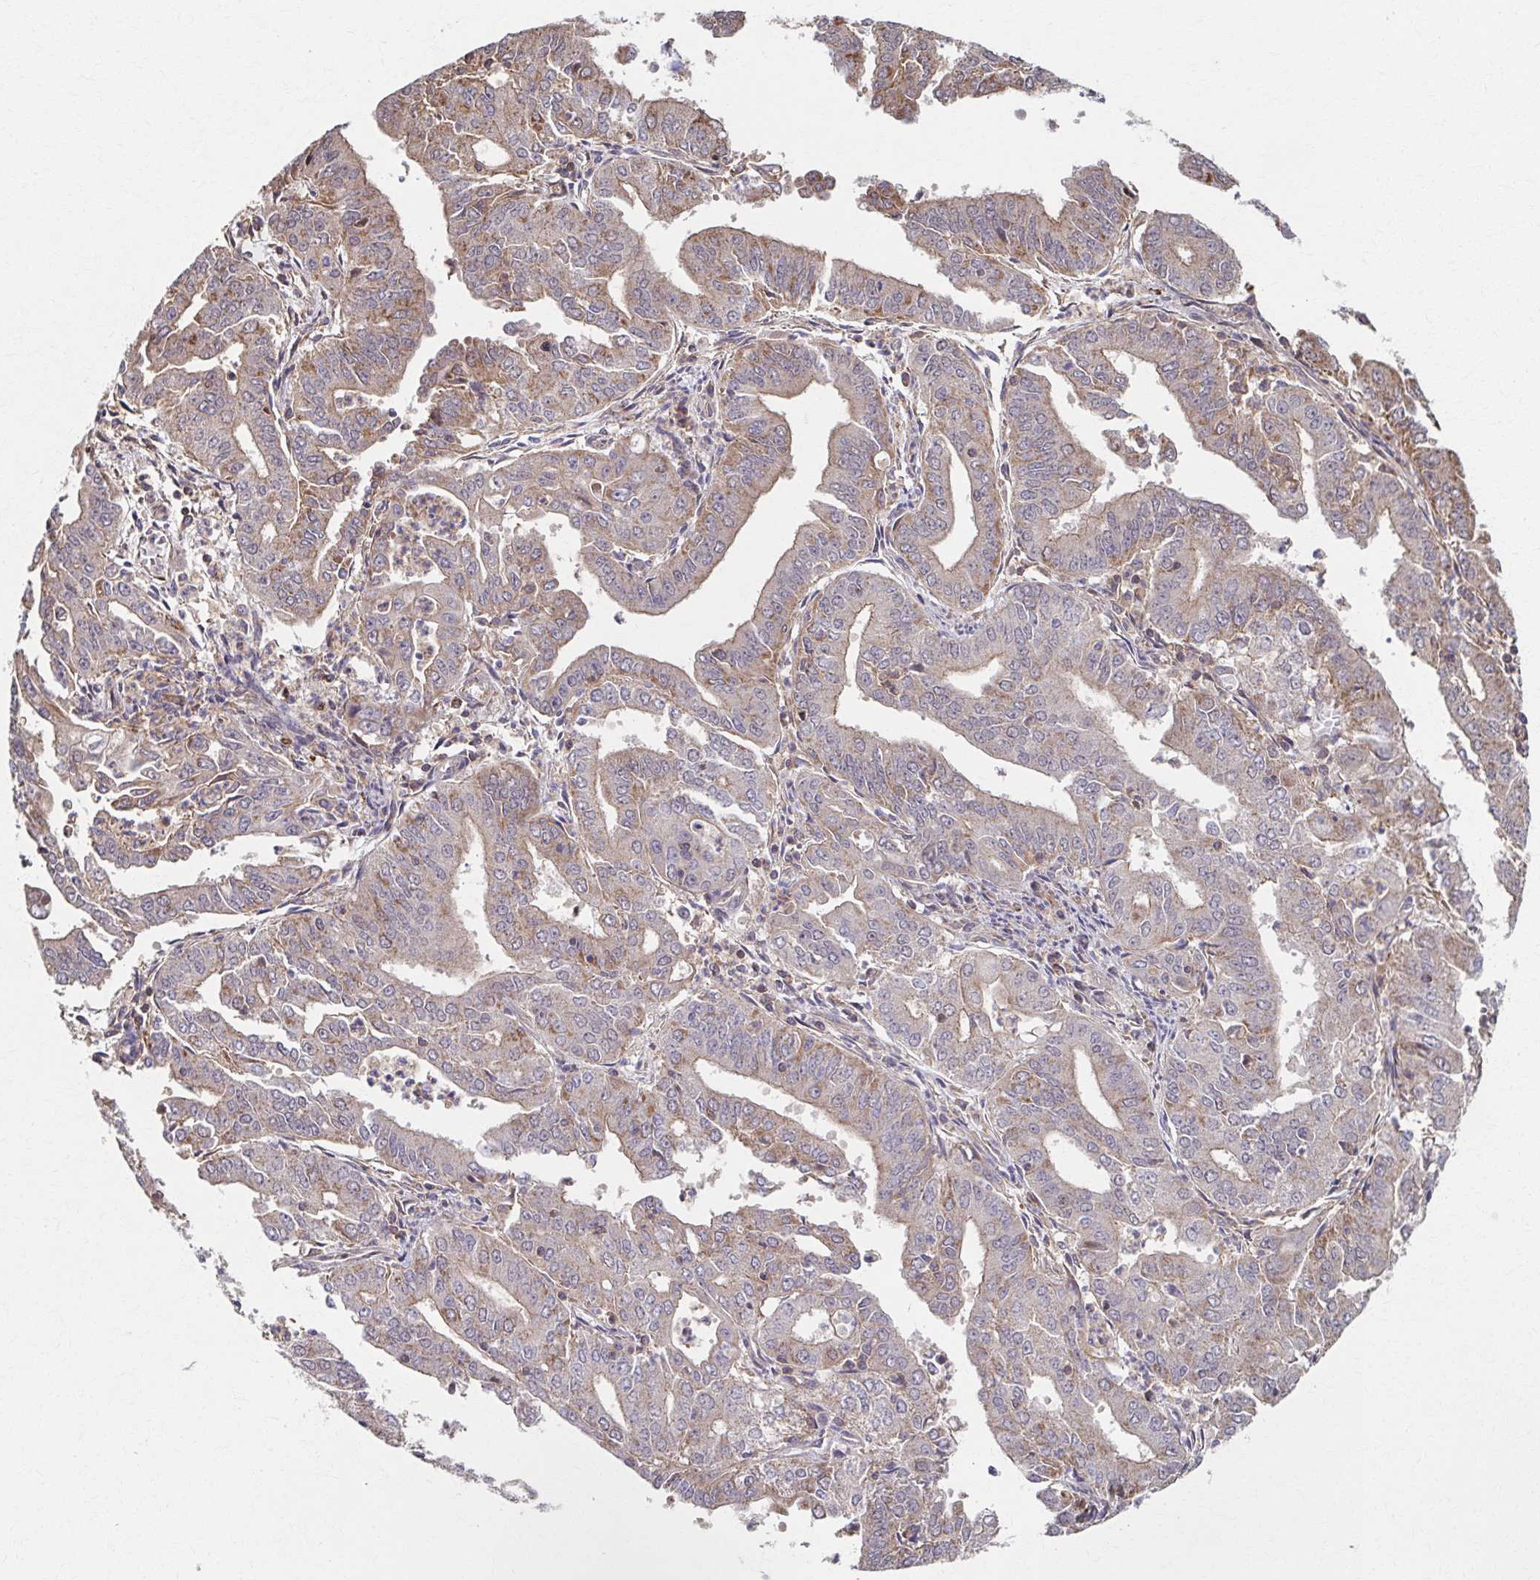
{"staining": {"intensity": "weak", "quantity": "25%-75%", "location": "cytoplasmic/membranous"}, "tissue": "cervical cancer", "cell_type": "Tumor cells", "image_type": "cancer", "snomed": [{"axis": "morphology", "description": "Adenocarcinoma, NOS"}, {"axis": "topography", "description": "Cervix"}], "caption": "The micrograph displays a brown stain indicating the presence of a protein in the cytoplasmic/membranous of tumor cells in cervical adenocarcinoma.", "gene": "KLHL34", "patient": {"sex": "female", "age": 56}}